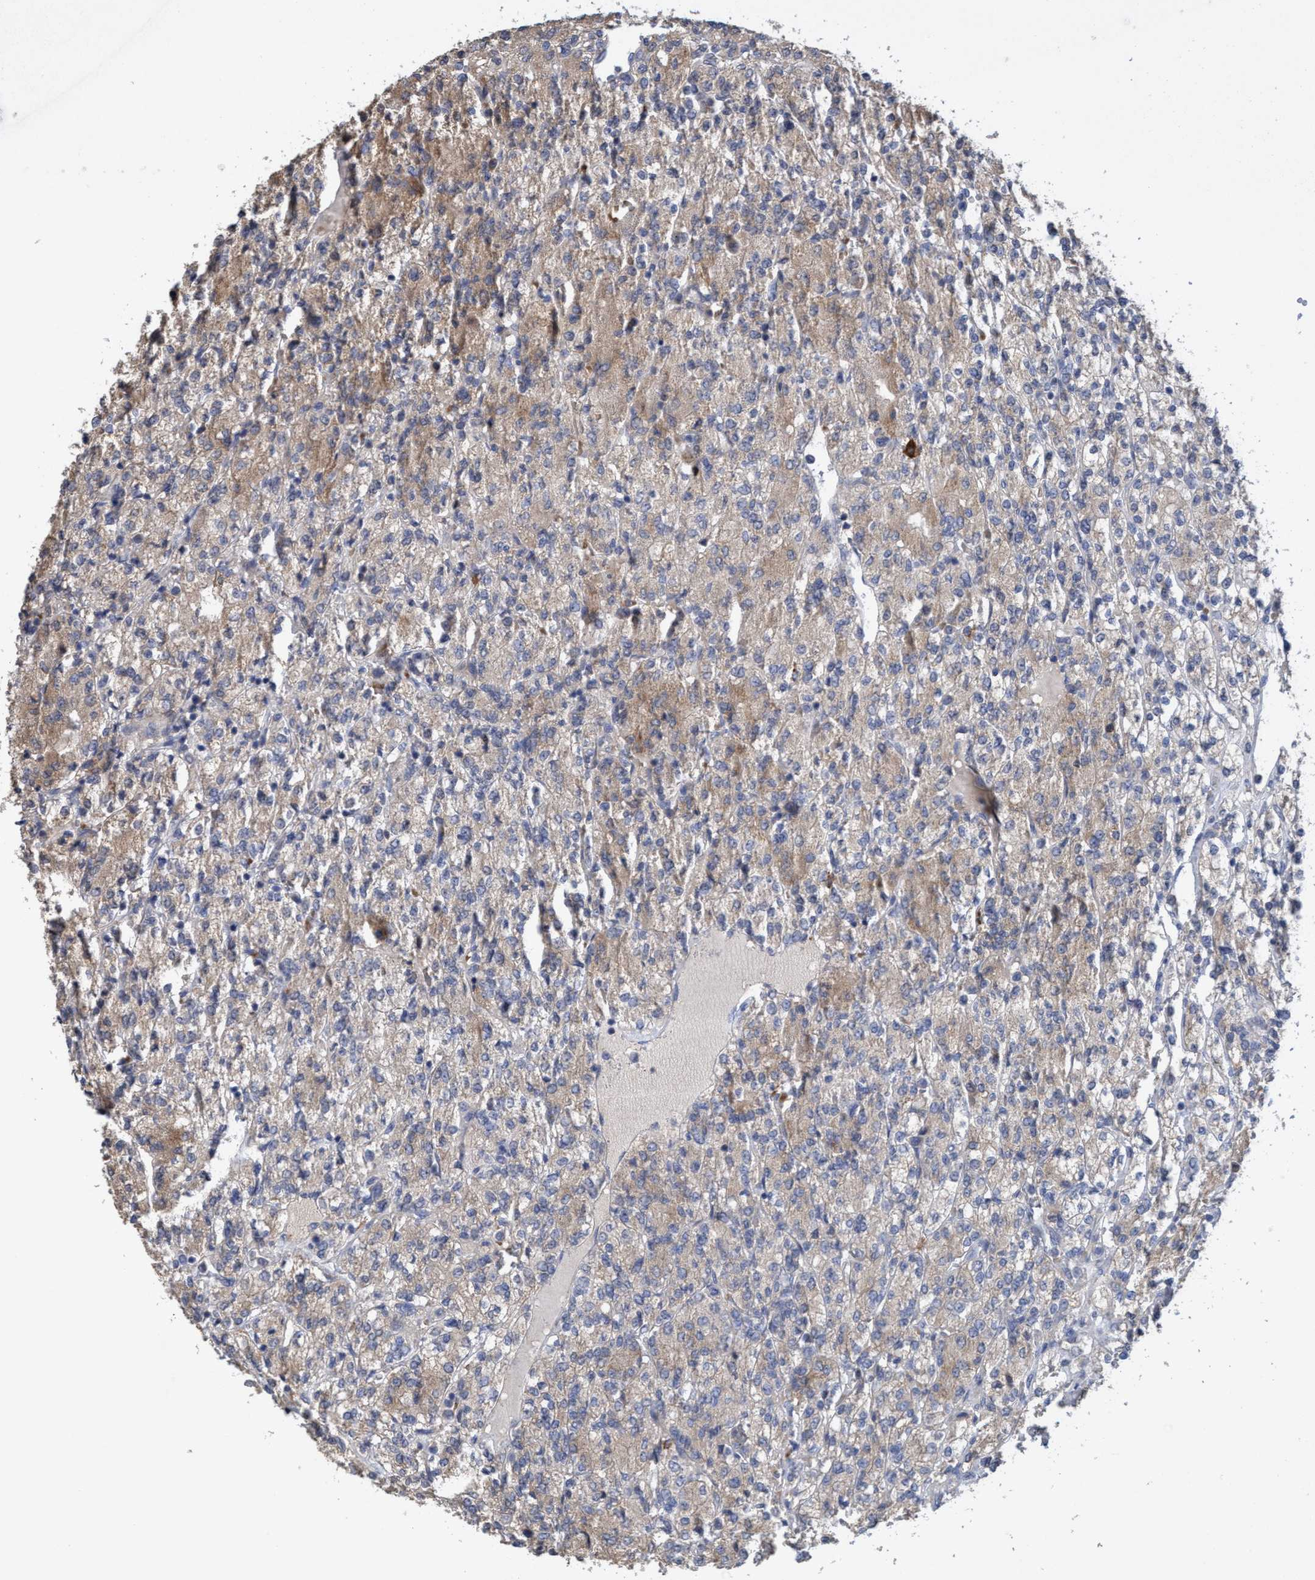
{"staining": {"intensity": "weak", "quantity": ">75%", "location": "cytoplasmic/membranous"}, "tissue": "renal cancer", "cell_type": "Tumor cells", "image_type": "cancer", "snomed": [{"axis": "morphology", "description": "Adenocarcinoma, NOS"}, {"axis": "topography", "description": "Kidney"}], "caption": "A histopathology image showing weak cytoplasmic/membranous positivity in about >75% of tumor cells in renal cancer, as visualized by brown immunohistochemical staining.", "gene": "SEMA4D", "patient": {"sex": "male", "age": 77}}